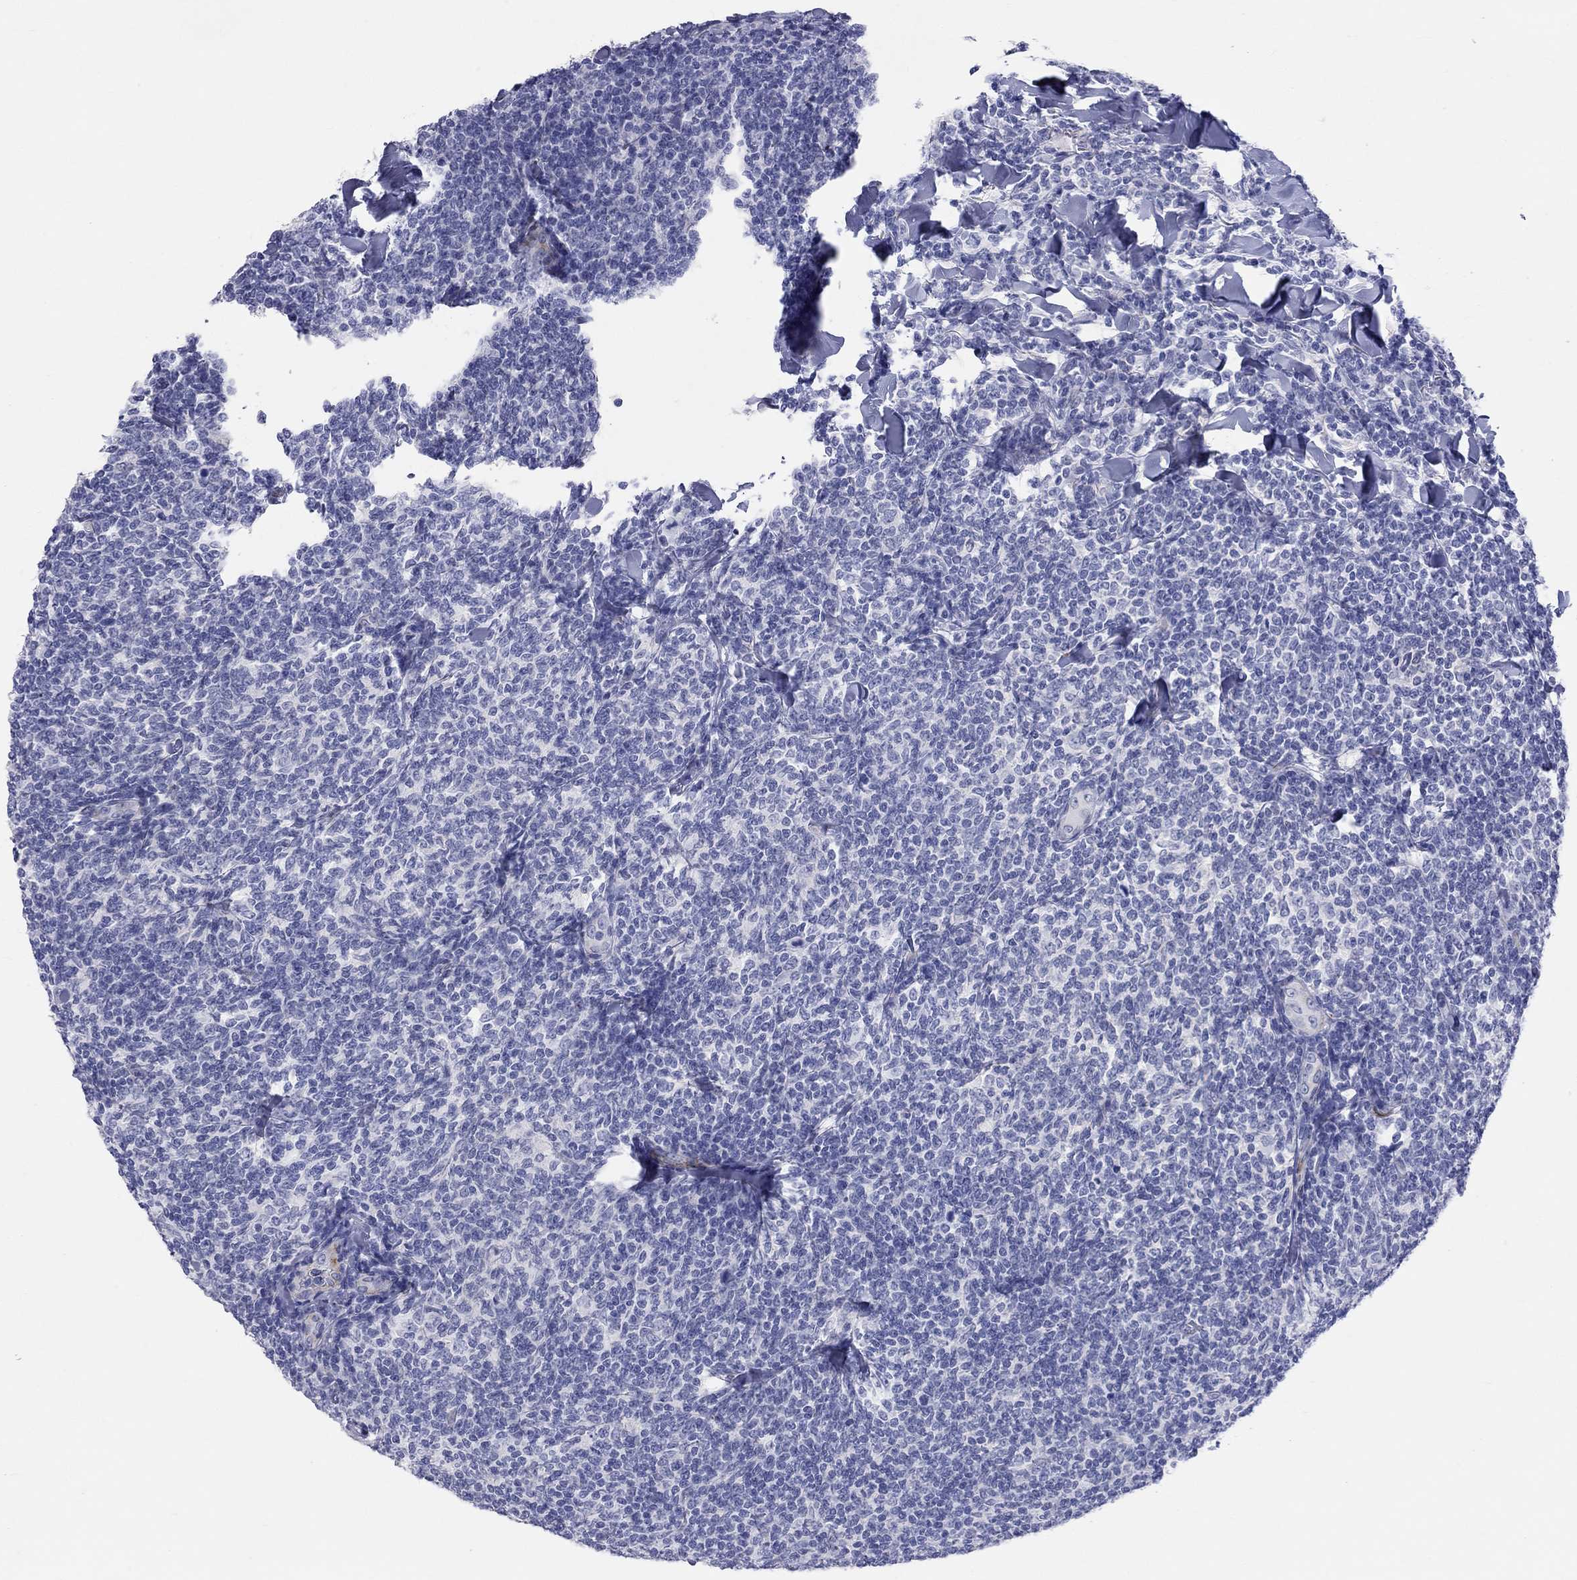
{"staining": {"intensity": "negative", "quantity": "none", "location": "none"}, "tissue": "lymphoma", "cell_type": "Tumor cells", "image_type": "cancer", "snomed": [{"axis": "morphology", "description": "Malignant lymphoma, non-Hodgkin's type, Low grade"}, {"axis": "topography", "description": "Lymph node"}], "caption": "There is no significant positivity in tumor cells of malignant lymphoma, non-Hodgkin's type (low-grade).", "gene": "PCDHGC5", "patient": {"sex": "female", "age": 56}}